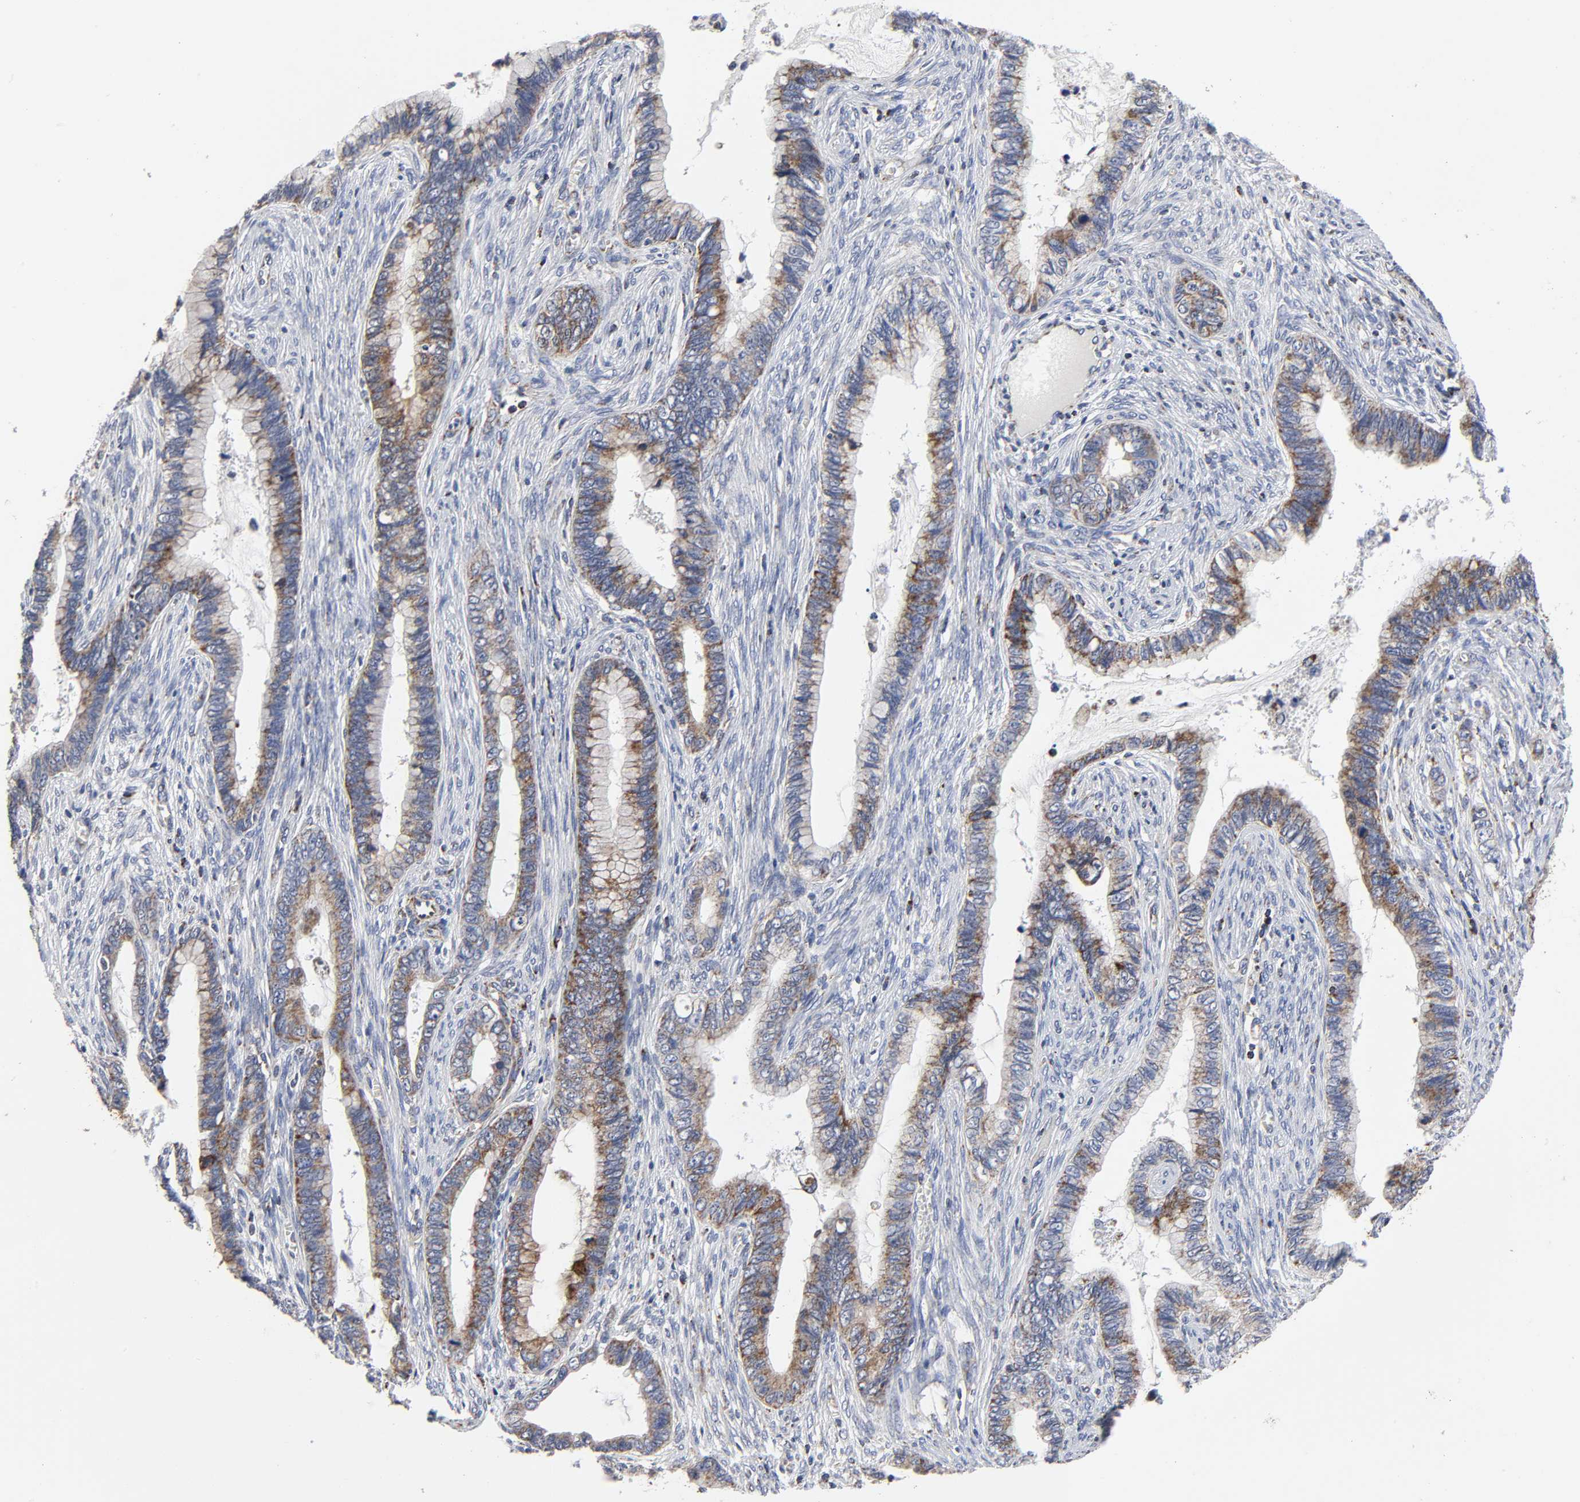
{"staining": {"intensity": "moderate", "quantity": "25%-75%", "location": "cytoplasmic/membranous"}, "tissue": "cervical cancer", "cell_type": "Tumor cells", "image_type": "cancer", "snomed": [{"axis": "morphology", "description": "Adenocarcinoma, NOS"}, {"axis": "topography", "description": "Cervix"}], "caption": "IHC of cervical cancer (adenocarcinoma) shows medium levels of moderate cytoplasmic/membranous expression in approximately 25%-75% of tumor cells.", "gene": "AOPEP", "patient": {"sex": "female", "age": 44}}